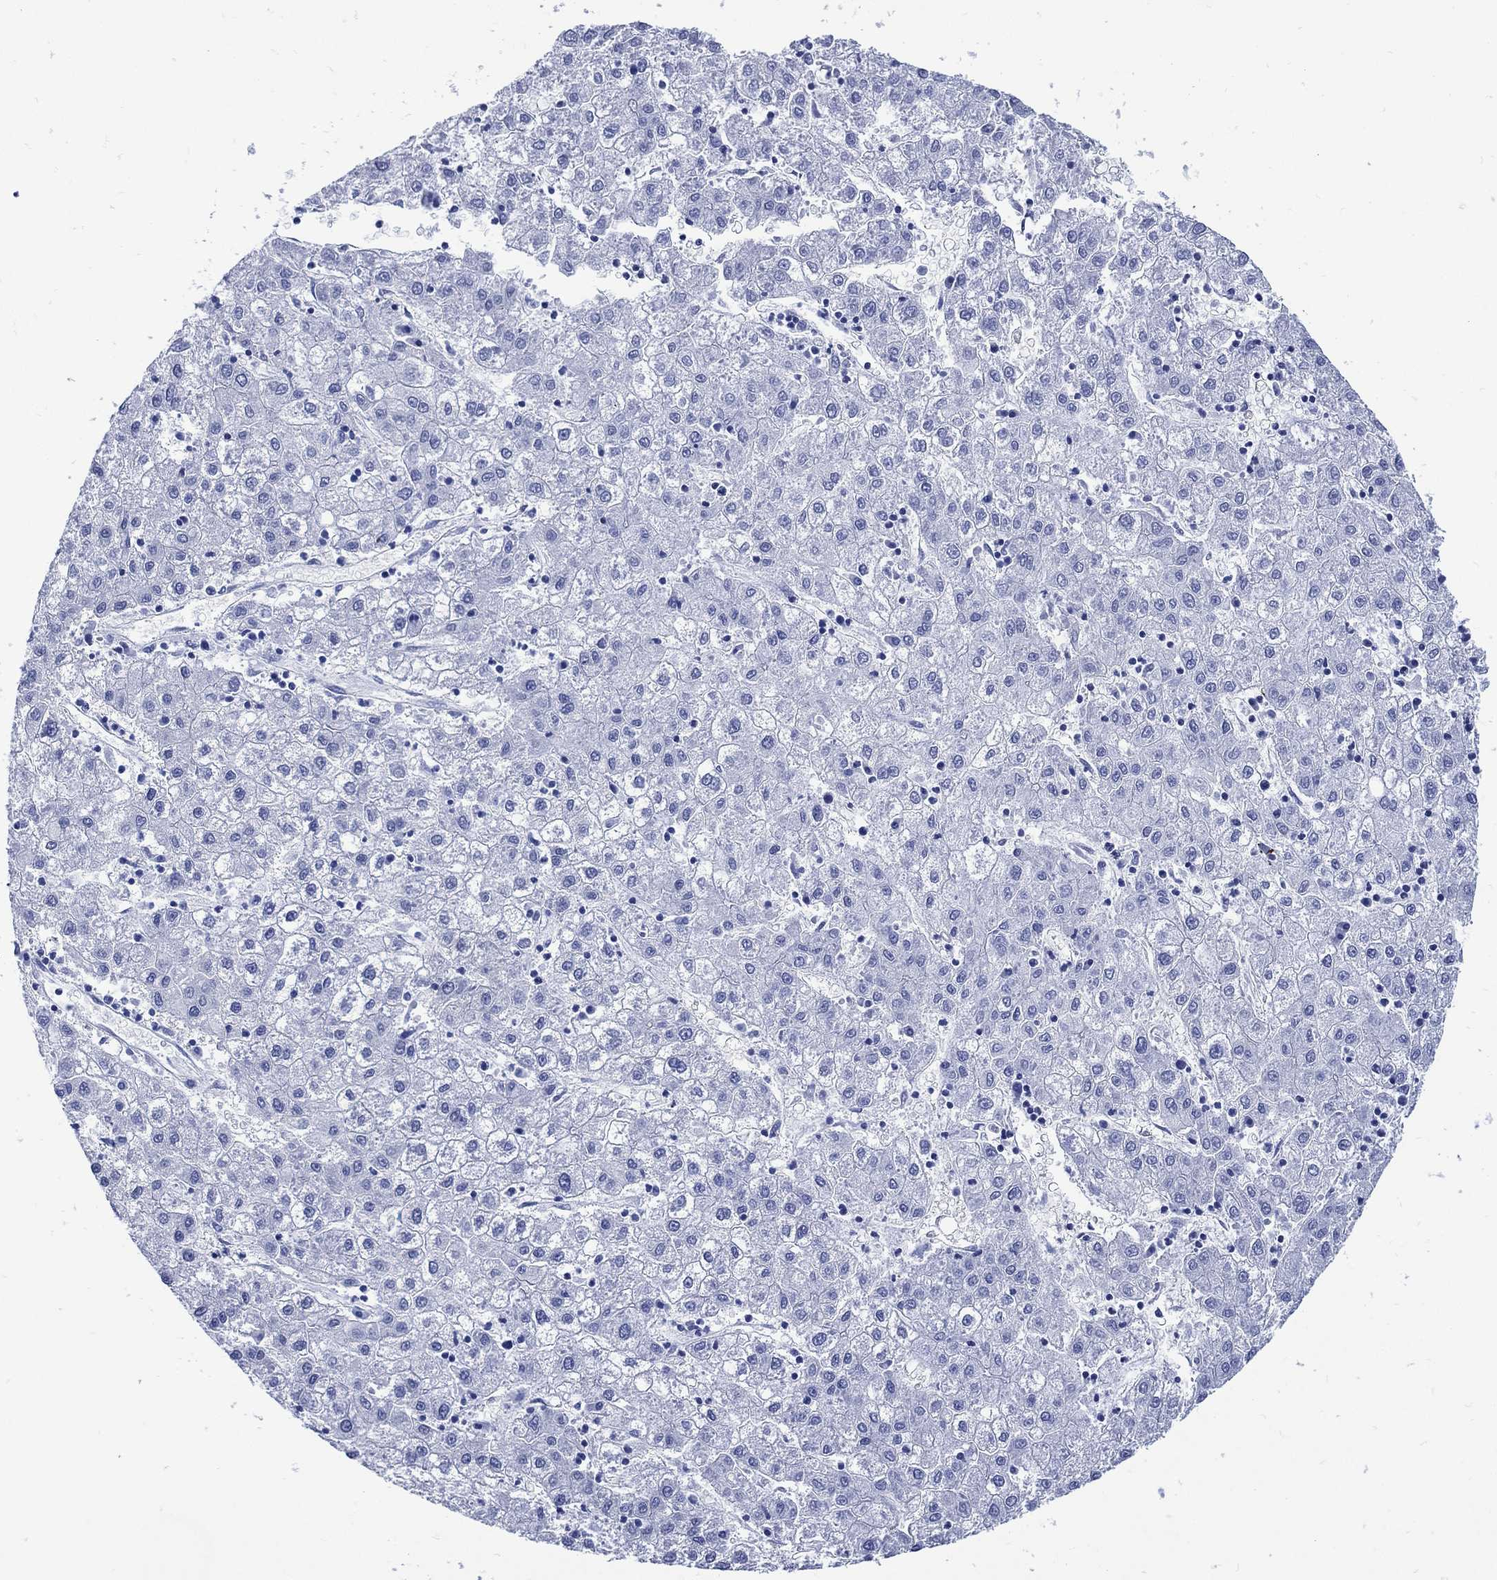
{"staining": {"intensity": "negative", "quantity": "none", "location": "none"}, "tissue": "liver cancer", "cell_type": "Tumor cells", "image_type": "cancer", "snomed": [{"axis": "morphology", "description": "Carcinoma, Hepatocellular, NOS"}, {"axis": "topography", "description": "Liver"}], "caption": "The immunohistochemistry histopathology image has no significant staining in tumor cells of liver cancer (hepatocellular carcinoma) tissue. (DAB (3,3'-diaminobenzidine) IHC, high magnification).", "gene": "SHCBP1L", "patient": {"sex": "male", "age": 72}}